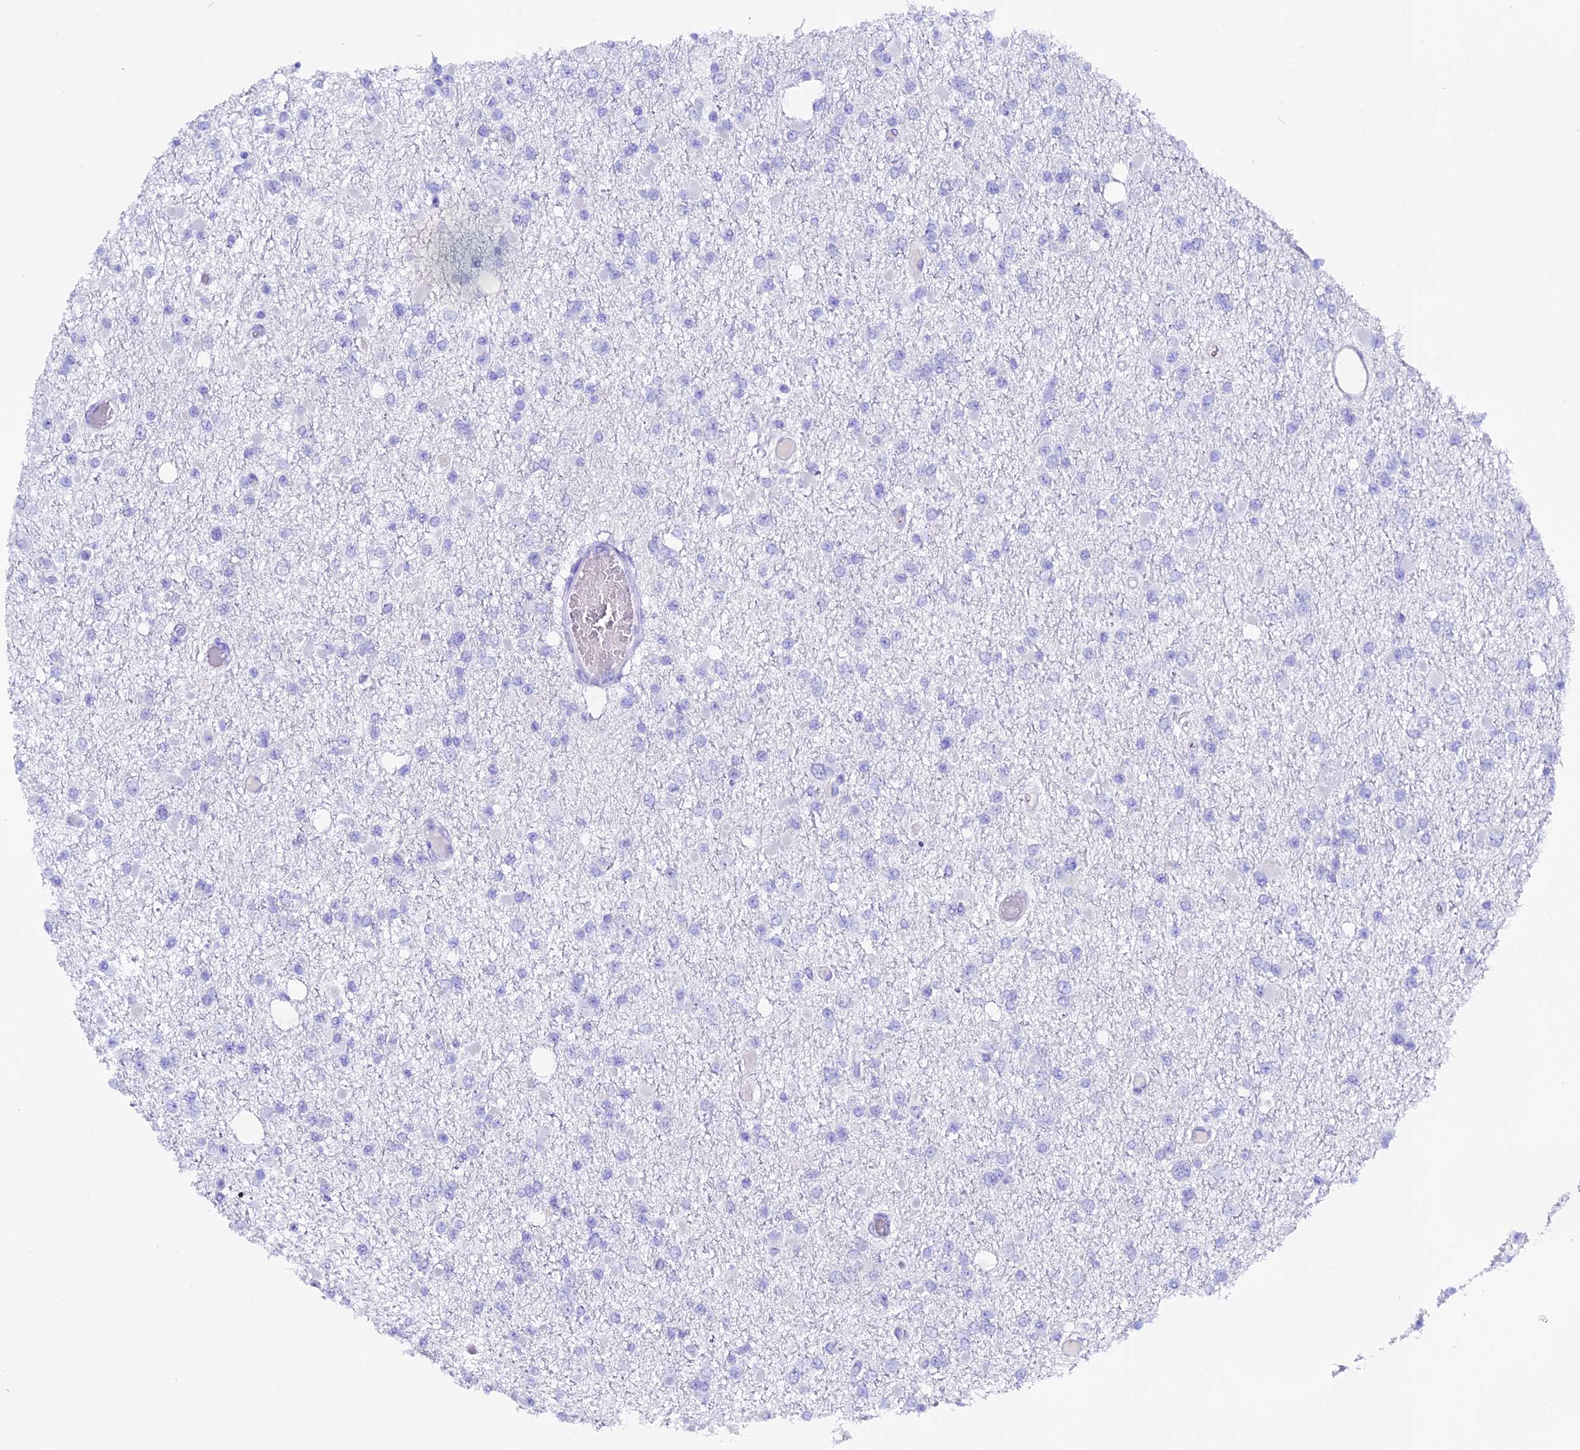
{"staining": {"intensity": "negative", "quantity": "none", "location": "none"}, "tissue": "glioma", "cell_type": "Tumor cells", "image_type": "cancer", "snomed": [{"axis": "morphology", "description": "Glioma, malignant, Low grade"}, {"axis": "topography", "description": "Brain"}], "caption": "Image shows no significant protein staining in tumor cells of glioma. (DAB (3,3'-diaminobenzidine) immunohistochemistry with hematoxylin counter stain).", "gene": "FKBP11", "patient": {"sex": "female", "age": 22}}